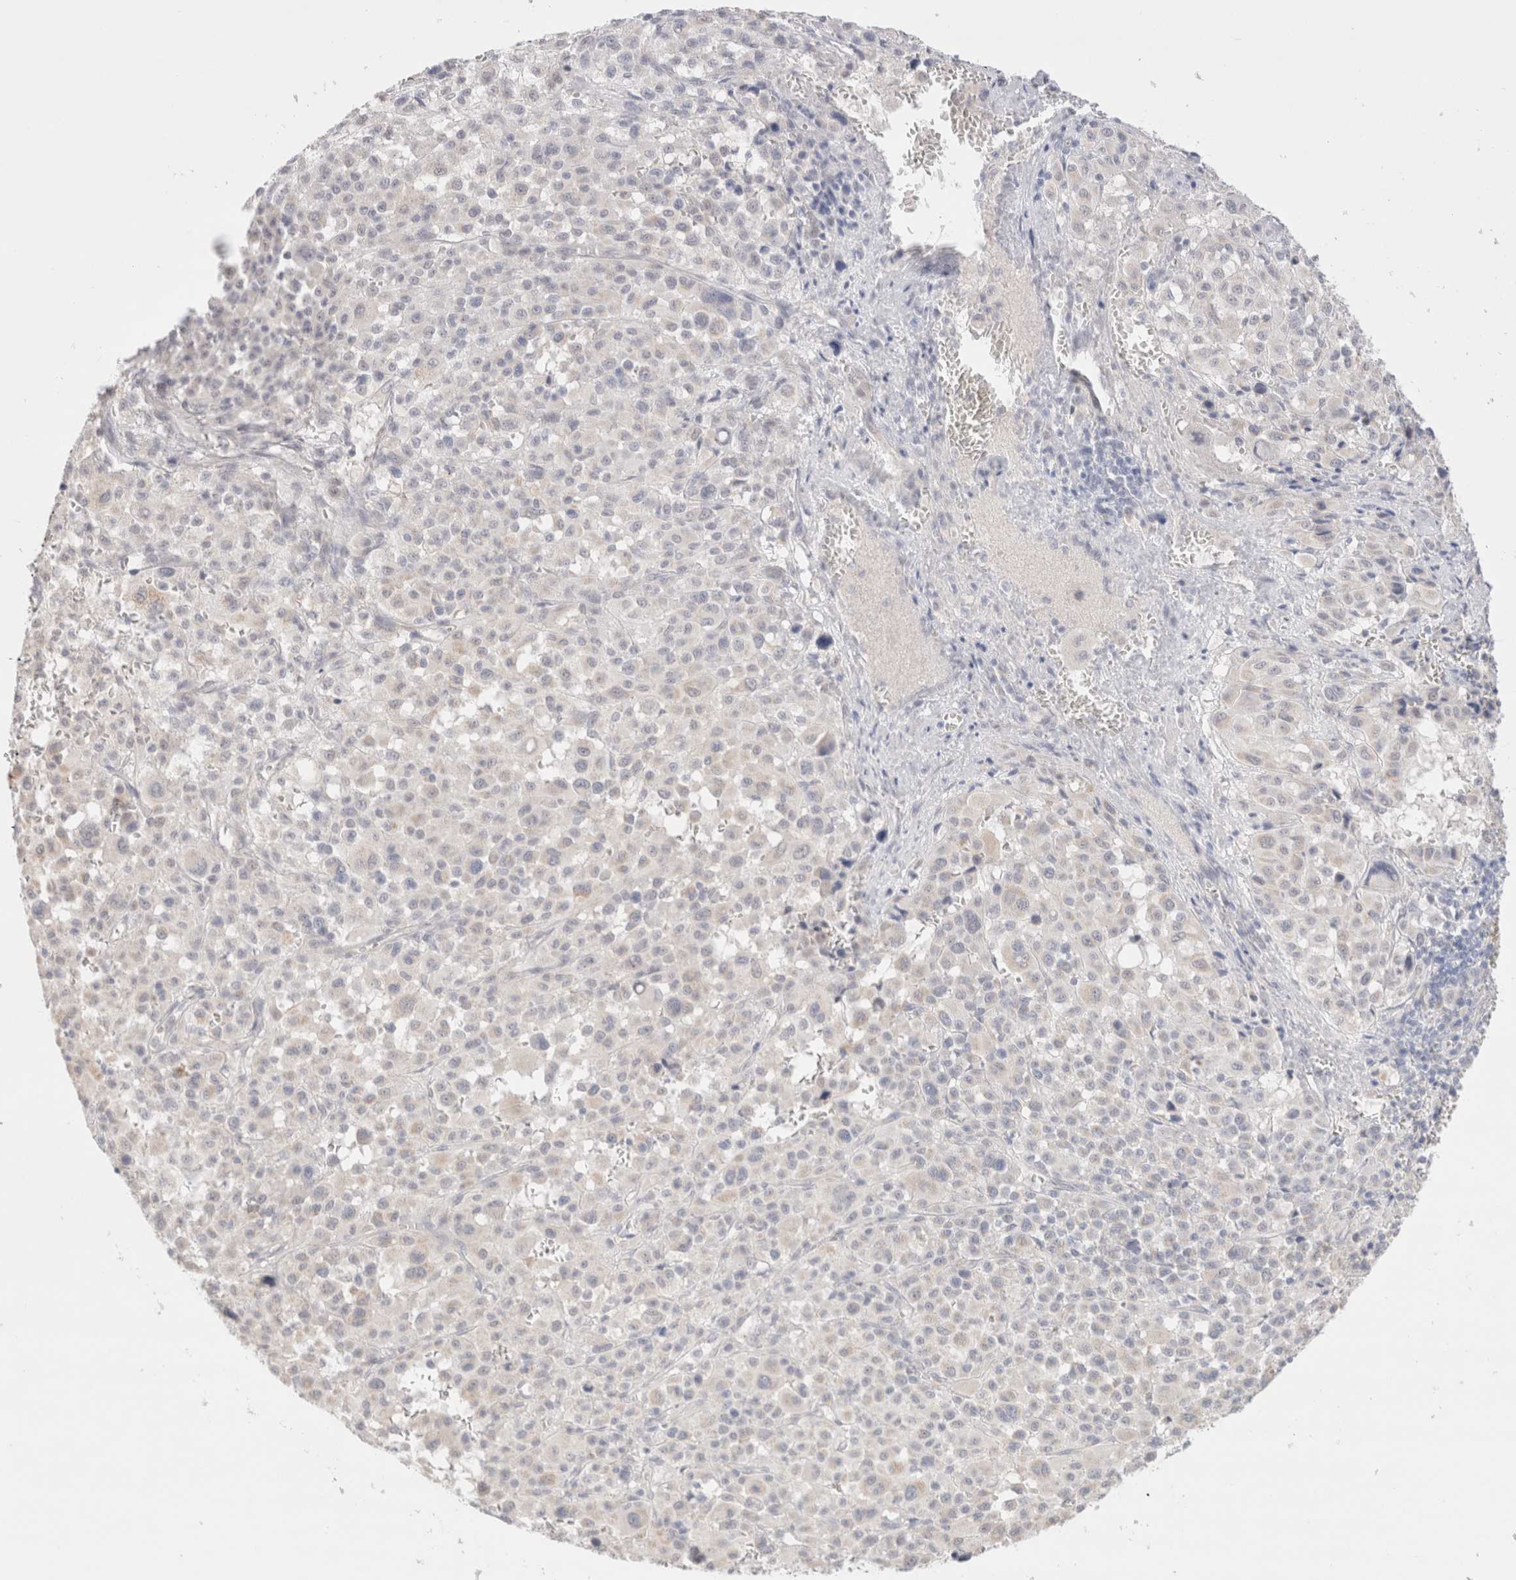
{"staining": {"intensity": "negative", "quantity": "none", "location": "none"}, "tissue": "melanoma", "cell_type": "Tumor cells", "image_type": "cancer", "snomed": [{"axis": "morphology", "description": "Malignant melanoma, Metastatic site"}, {"axis": "topography", "description": "Skin"}], "caption": "Protein analysis of melanoma reveals no significant positivity in tumor cells.", "gene": "SPATA20", "patient": {"sex": "female", "age": 74}}